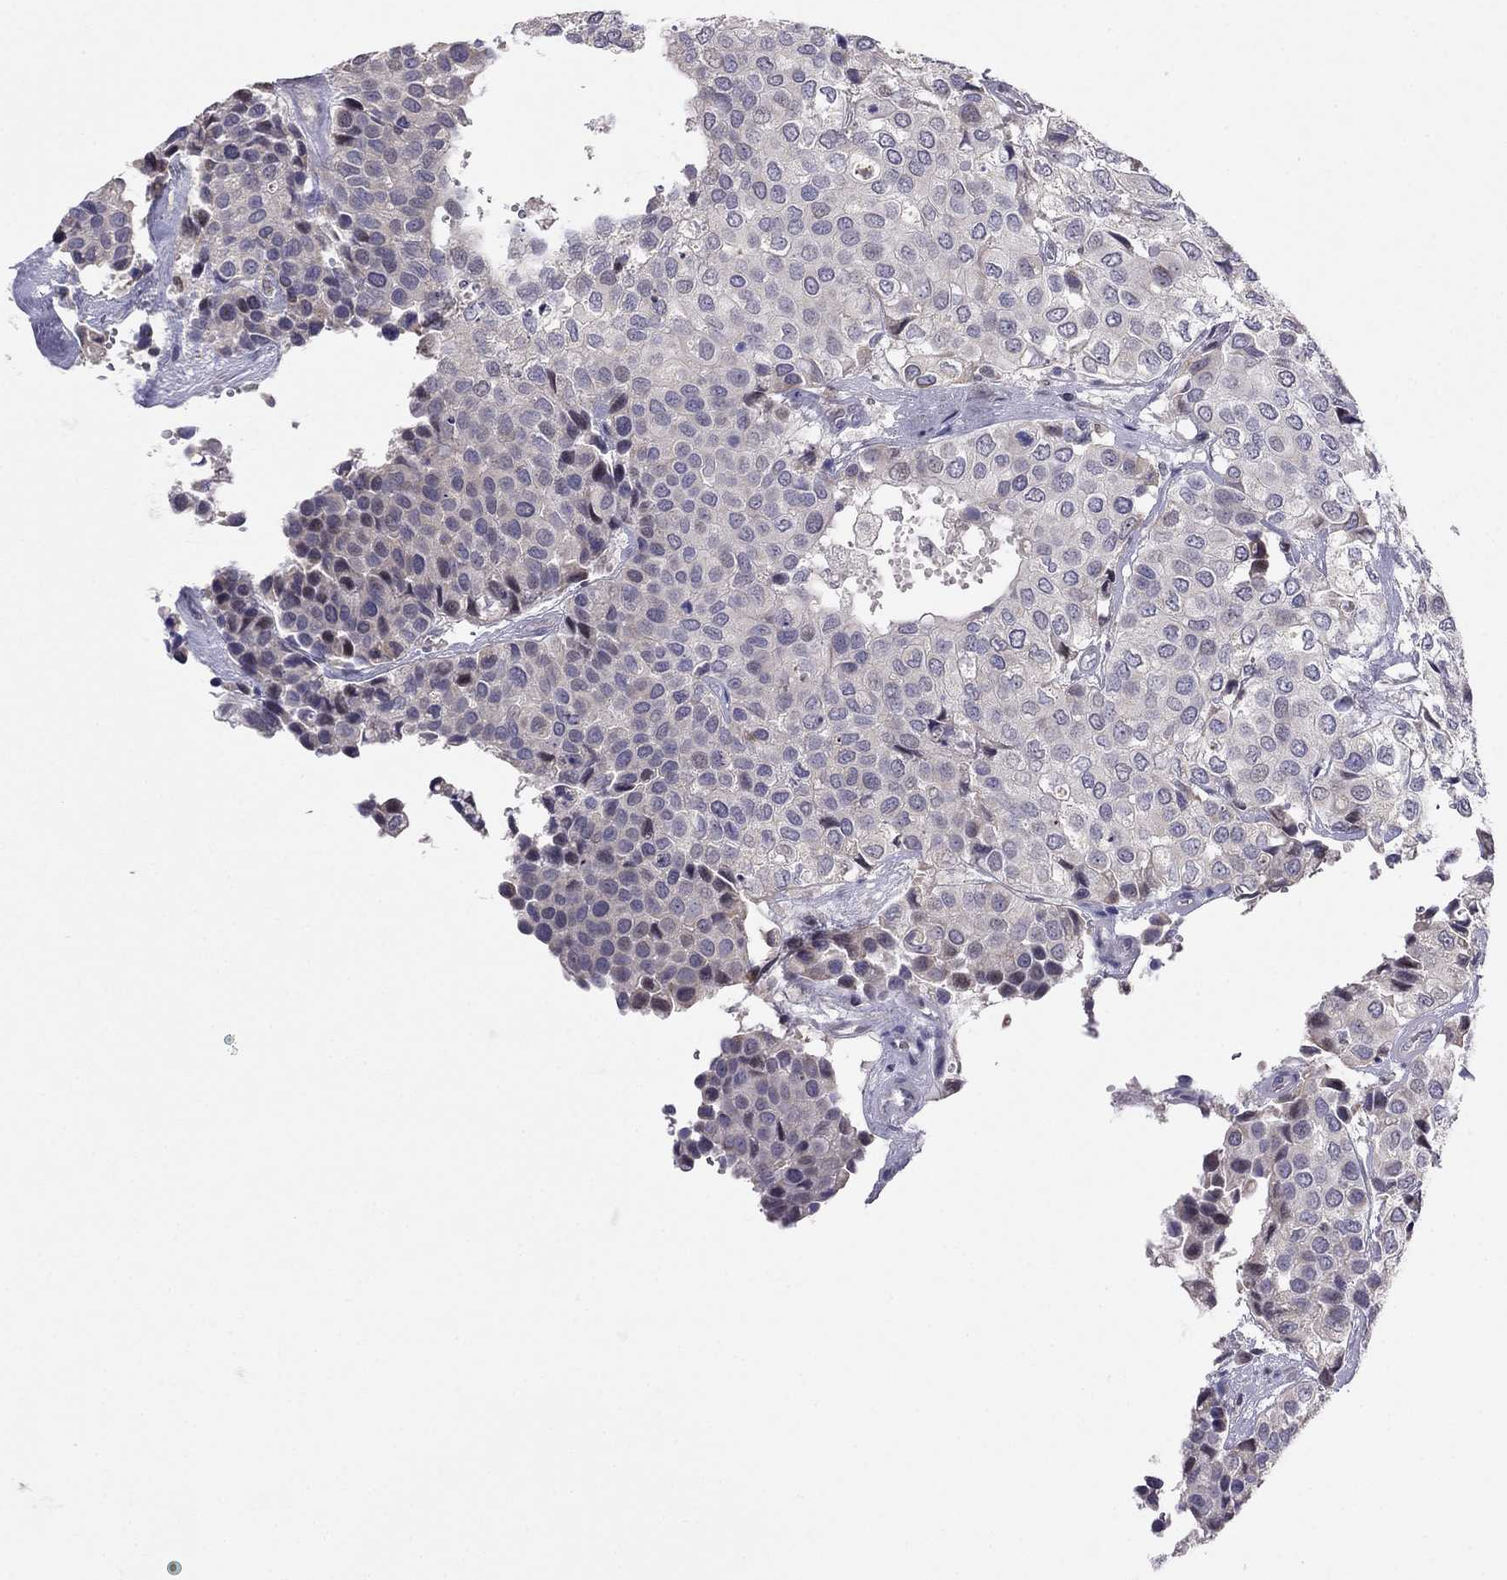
{"staining": {"intensity": "negative", "quantity": "none", "location": "none"}, "tissue": "urothelial cancer", "cell_type": "Tumor cells", "image_type": "cancer", "snomed": [{"axis": "morphology", "description": "Urothelial carcinoma, High grade"}, {"axis": "topography", "description": "Urinary bladder"}], "caption": "This is an immunohistochemistry (IHC) photomicrograph of human high-grade urothelial carcinoma. There is no staining in tumor cells.", "gene": "LRRC39", "patient": {"sex": "male", "age": 73}}